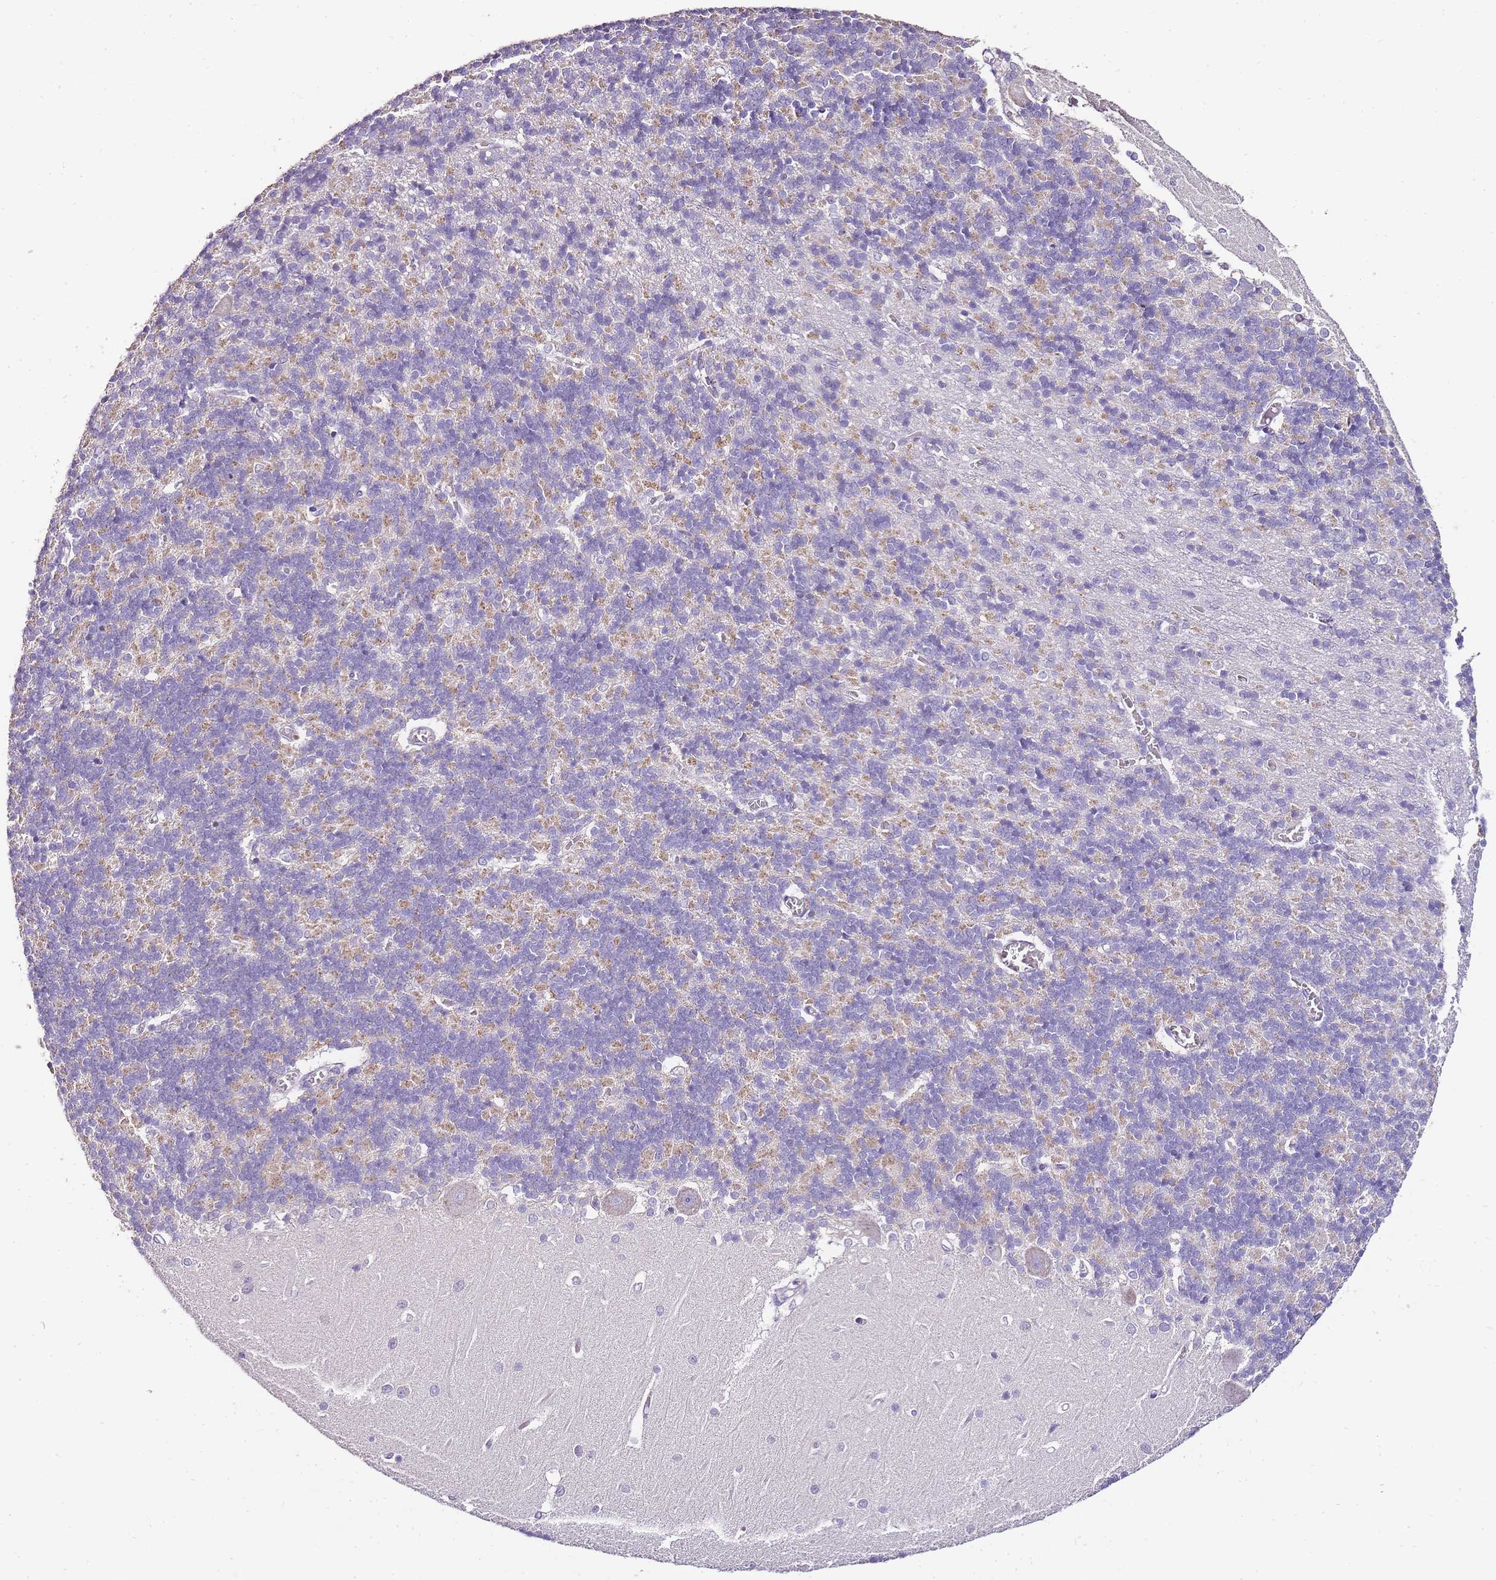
{"staining": {"intensity": "weak", "quantity": "25%-75%", "location": "cytoplasmic/membranous"}, "tissue": "cerebellum", "cell_type": "Cells in granular layer", "image_type": "normal", "snomed": [{"axis": "morphology", "description": "Normal tissue, NOS"}, {"axis": "topography", "description": "Cerebellum"}], "caption": "Immunohistochemistry (IHC) of benign cerebellum demonstrates low levels of weak cytoplasmic/membranous staining in about 25%-75% of cells in granular layer.", "gene": "ZBP1", "patient": {"sex": "male", "age": 37}}